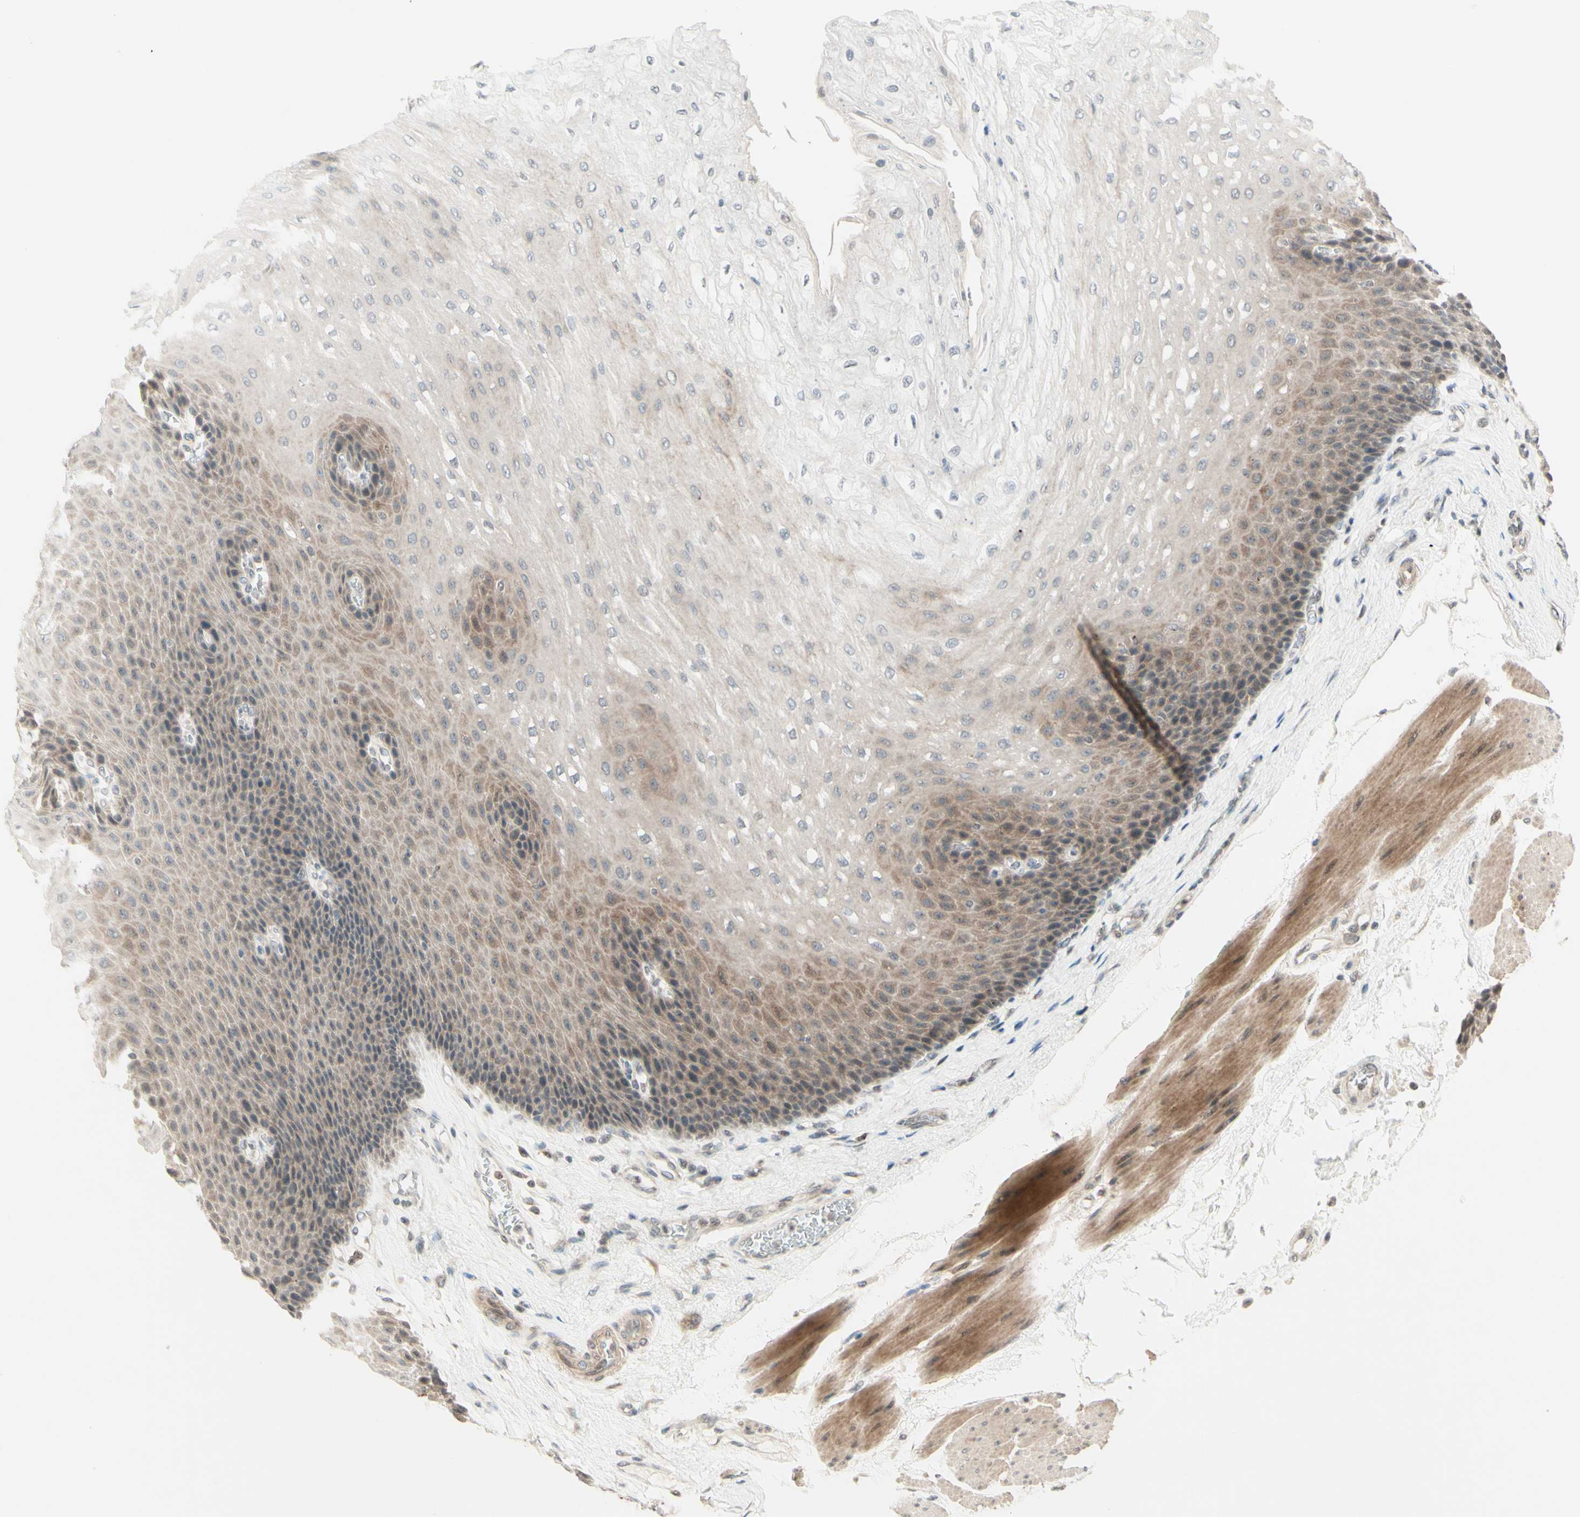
{"staining": {"intensity": "weak", "quantity": ">75%", "location": "cytoplasmic/membranous"}, "tissue": "esophagus", "cell_type": "Squamous epithelial cells", "image_type": "normal", "snomed": [{"axis": "morphology", "description": "Normal tissue, NOS"}, {"axis": "topography", "description": "Esophagus"}], "caption": "The micrograph displays immunohistochemical staining of unremarkable esophagus. There is weak cytoplasmic/membranous expression is appreciated in approximately >75% of squamous epithelial cells.", "gene": "ZW10", "patient": {"sex": "female", "age": 72}}